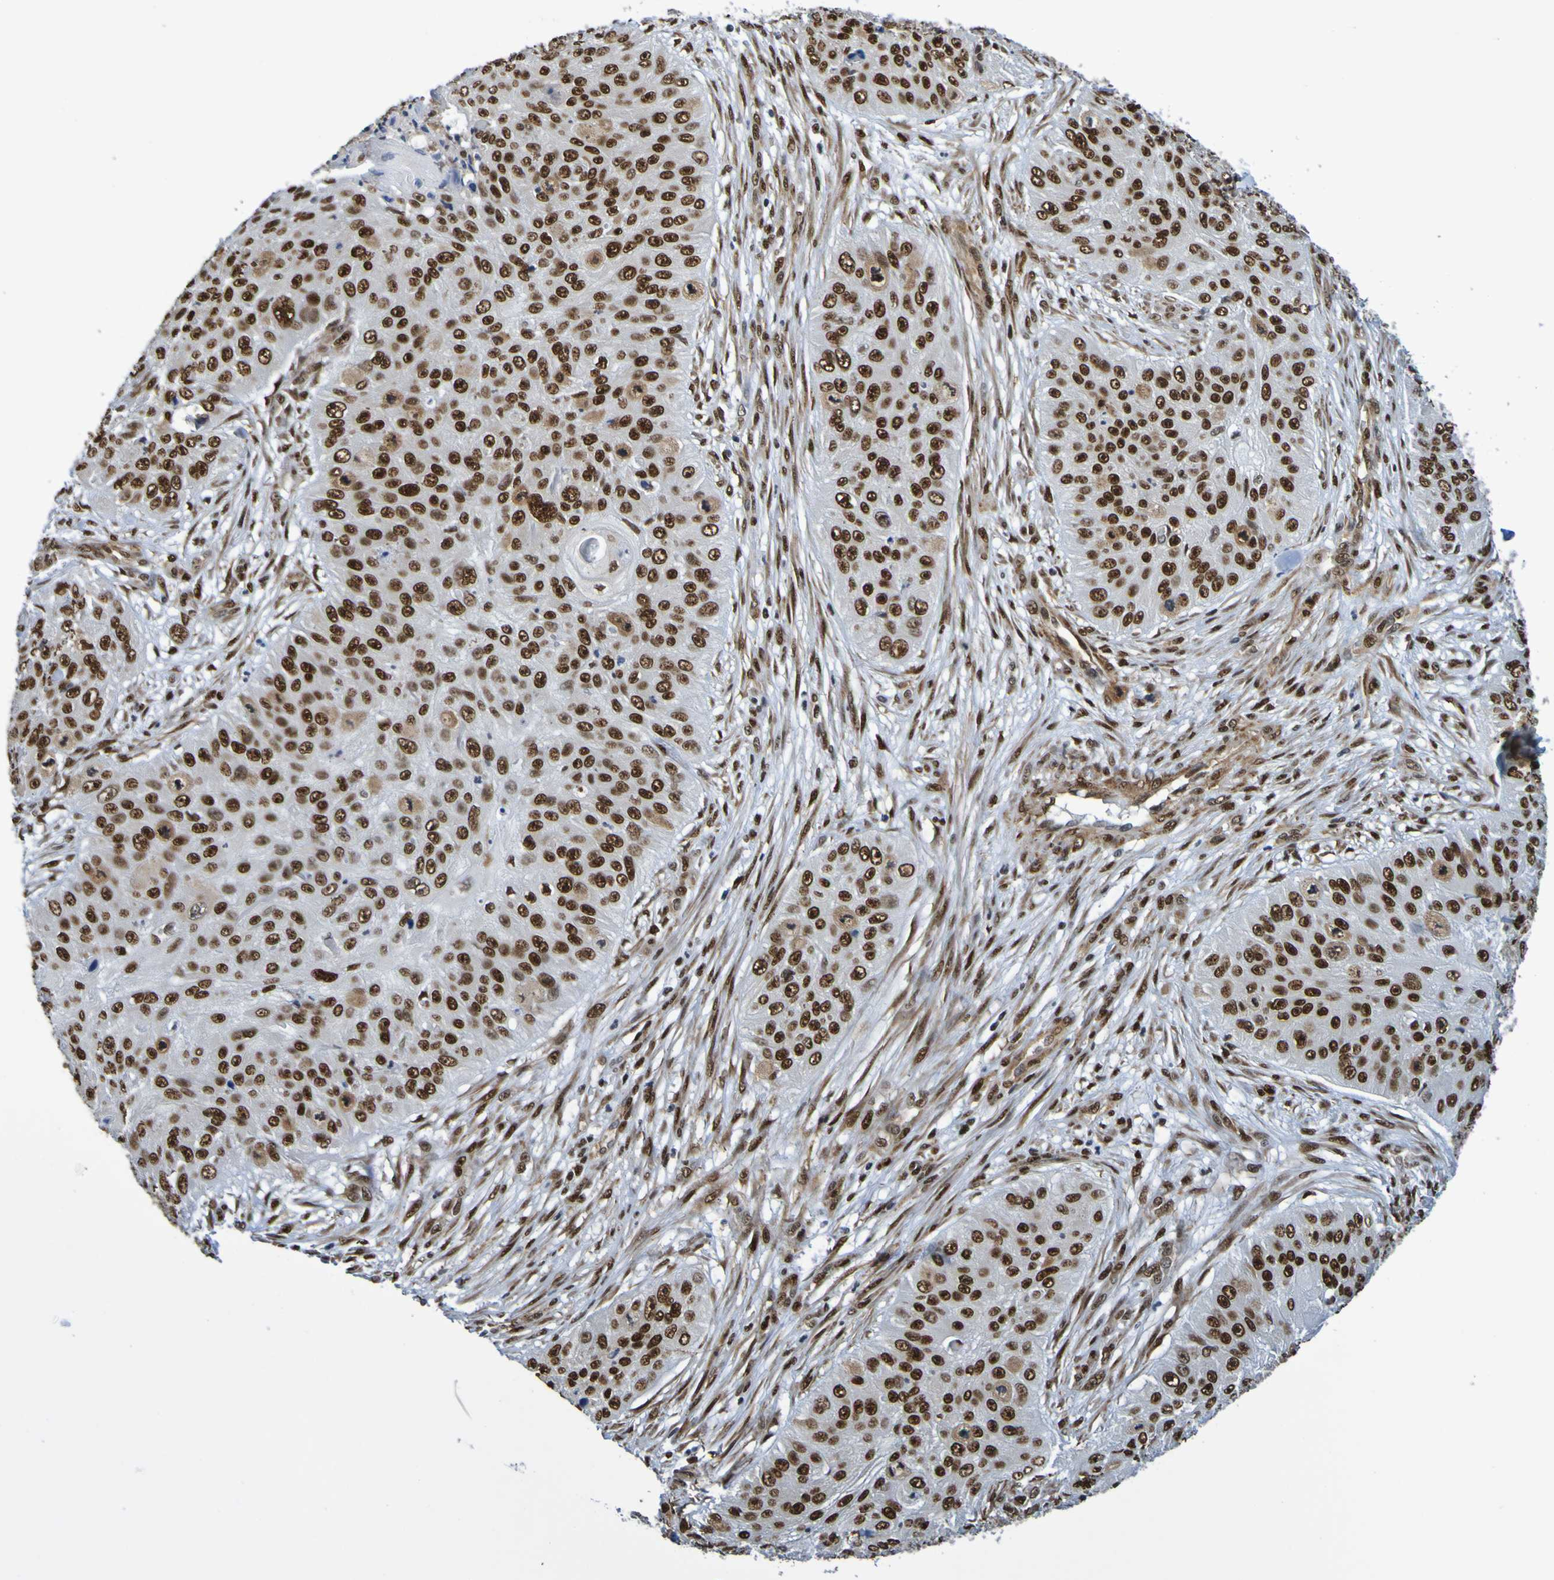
{"staining": {"intensity": "strong", "quantity": ">75%", "location": "nuclear"}, "tissue": "skin cancer", "cell_type": "Tumor cells", "image_type": "cancer", "snomed": [{"axis": "morphology", "description": "Squamous cell carcinoma, NOS"}, {"axis": "topography", "description": "Skin"}], "caption": "Immunohistochemical staining of human skin cancer (squamous cell carcinoma) reveals high levels of strong nuclear protein staining in about >75% of tumor cells.", "gene": "HDAC2", "patient": {"sex": "female", "age": 80}}